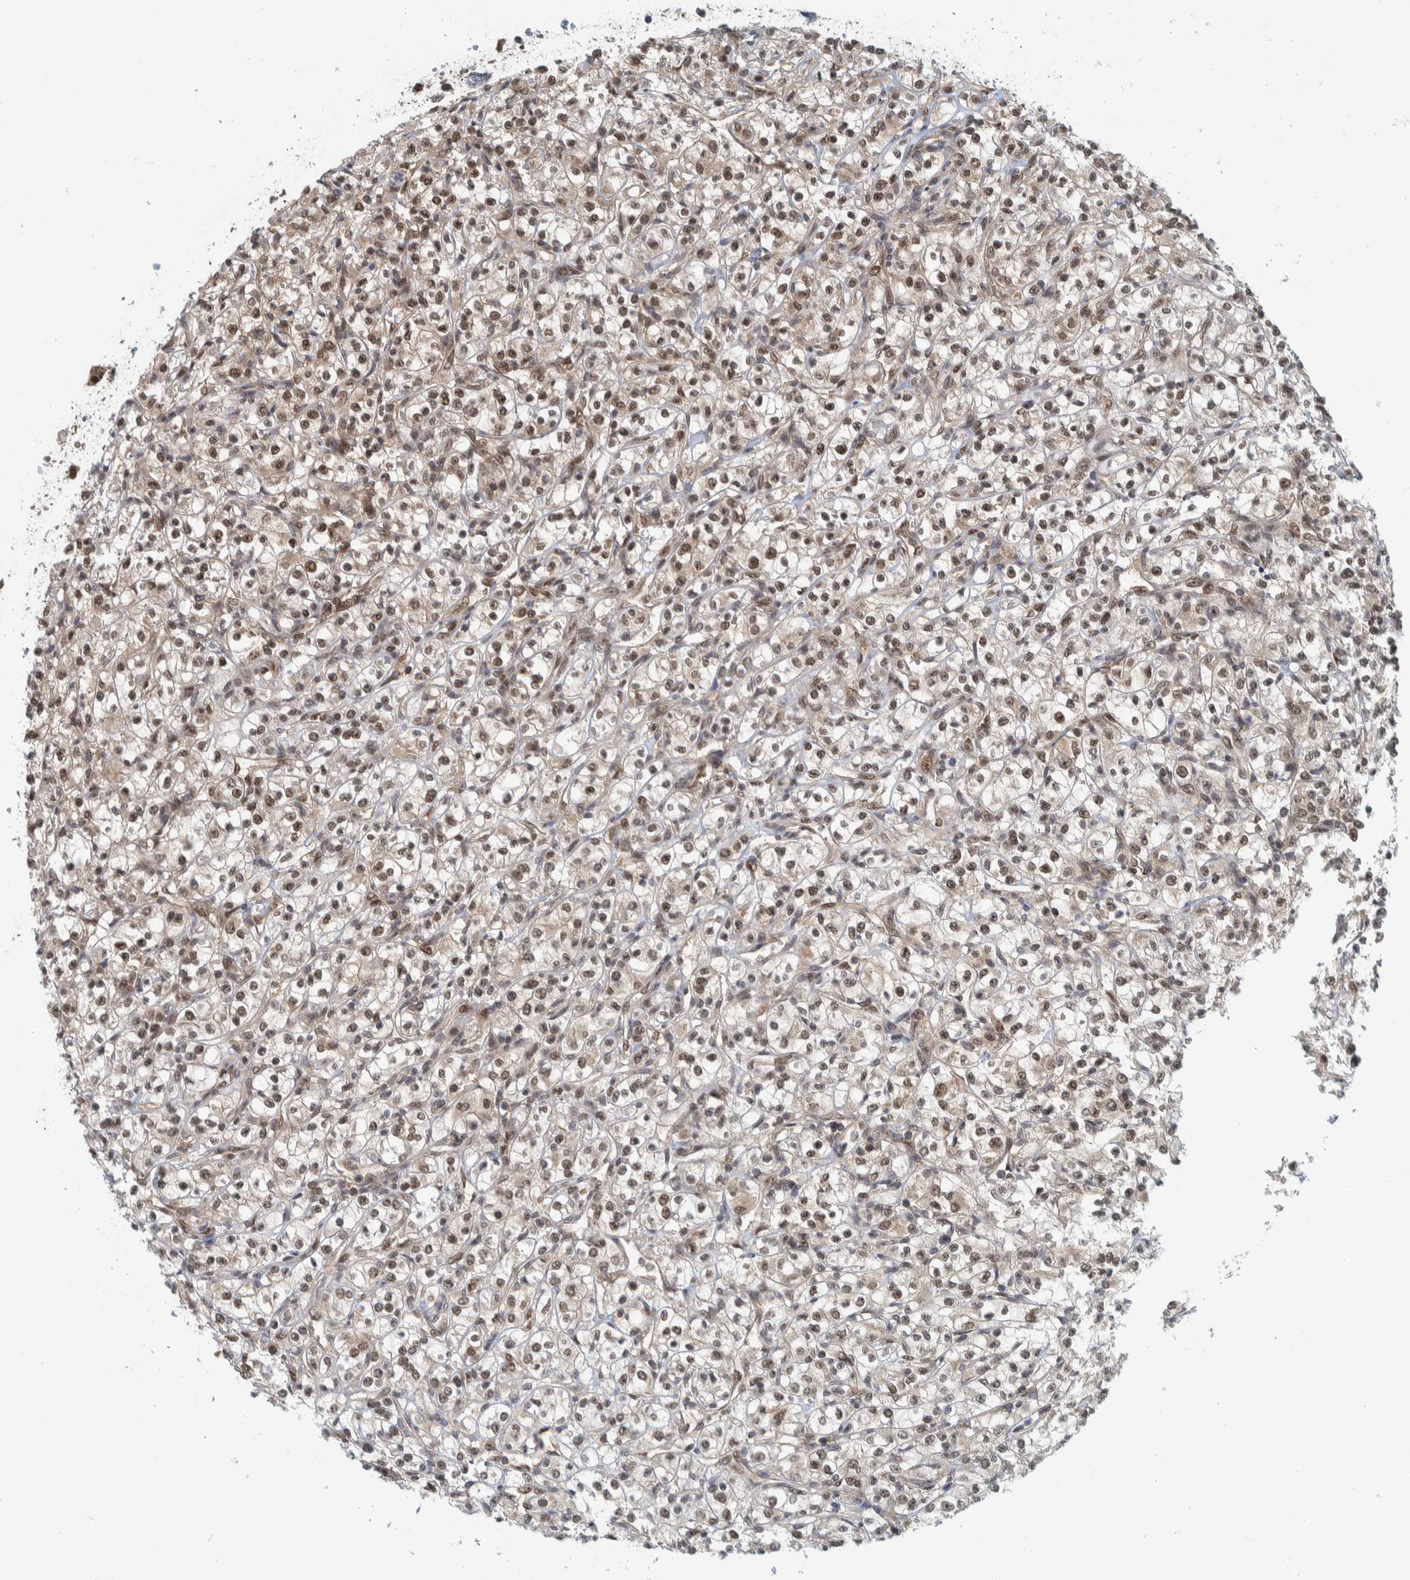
{"staining": {"intensity": "moderate", "quantity": ">75%", "location": "nuclear"}, "tissue": "renal cancer", "cell_type": "Tumor cells", "image_type": "cancer", "snomed": [{"axis": "morphology", "description": "Adenocarcinoma, NOS"}, {"axis": "topography", "description": "Kidney"}], "caption": "Renal adenocarcinoma stained for a protein reveals moderate nuclear positivity in tumor cells. (brown staining indicates protein expression, while blue staining denotes nuclei).", "gene": "COPS3", "patient": {"sex": "male", "age": 77}}